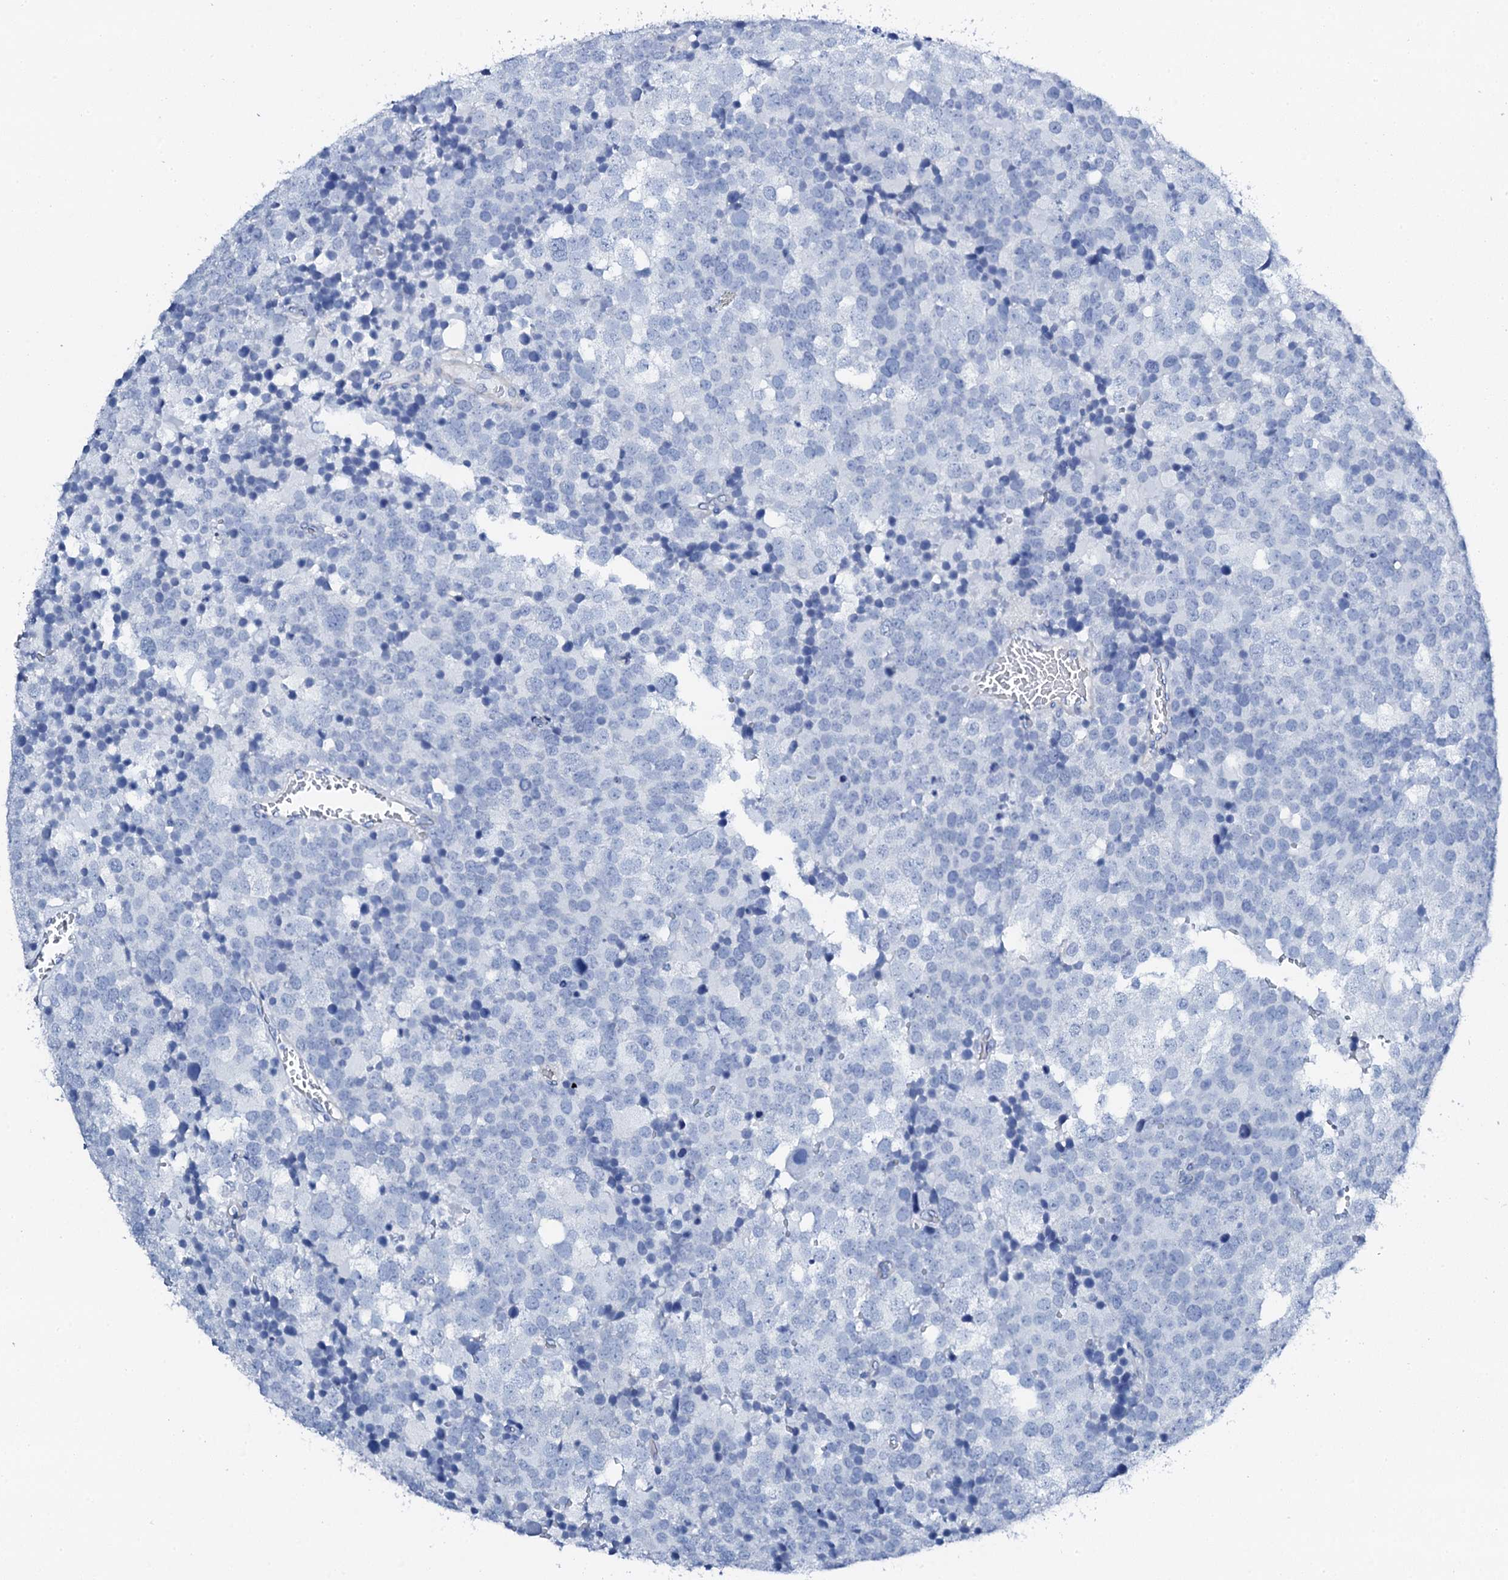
{"staining": {"intensity": "negative", "quantity": "none", "location": "none"}, "tissue": "testis cancer", "cell_type": "Tumor cells", "image_type": "cancer", "snomed": [{"axis": "morphology", "description": "Seminoma, NOS"}, {"axis": "topography", "description": "Testis"}], "caption": "Immunohistochemistry (IHC) image of testis seminoma stained for a protein (brown), which displays no staining in tumor cells.", "gene": "PTH", "patient": {"sex": "male", "age": 71}}